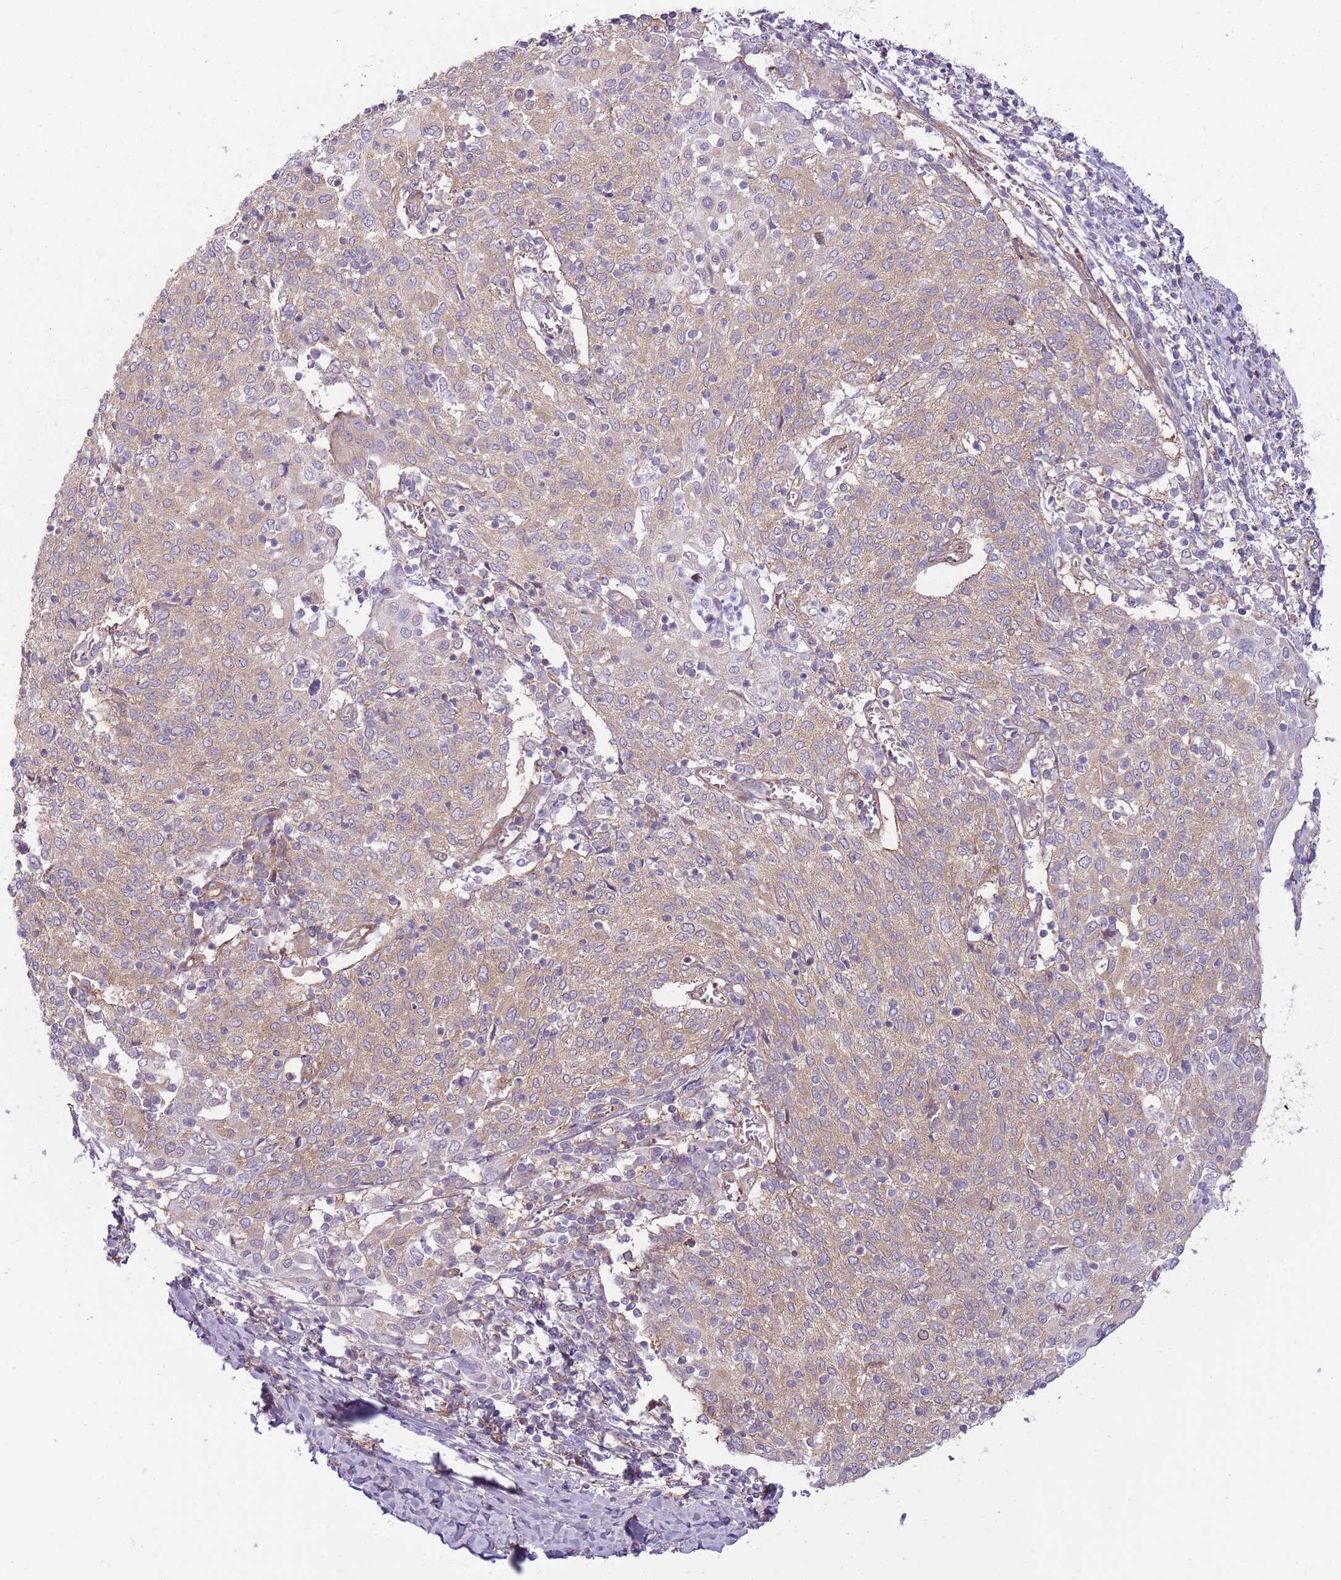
{"staining": {"intensity": "moderate", "quantity": "25%-75%", "location": "cytoplasmic/membranous"}, "tissue": "cervical cancer", "cell_type": "Tumor cells", "image_type": "cancer", "snomed": [{"axis": "morphology", "description": "Squamous cell carcinoma, NOS"}, {"axis": "topography", "description": "Cervix"}], "caption": "Tumor cells display medium levels of moderate cytoplasmic/membranous expression in approximately 25%-75% of cells in squamous cell carcinoma (cervical).", "gene": "SNX1", "patient": {"sex": "female", "age": 52}}